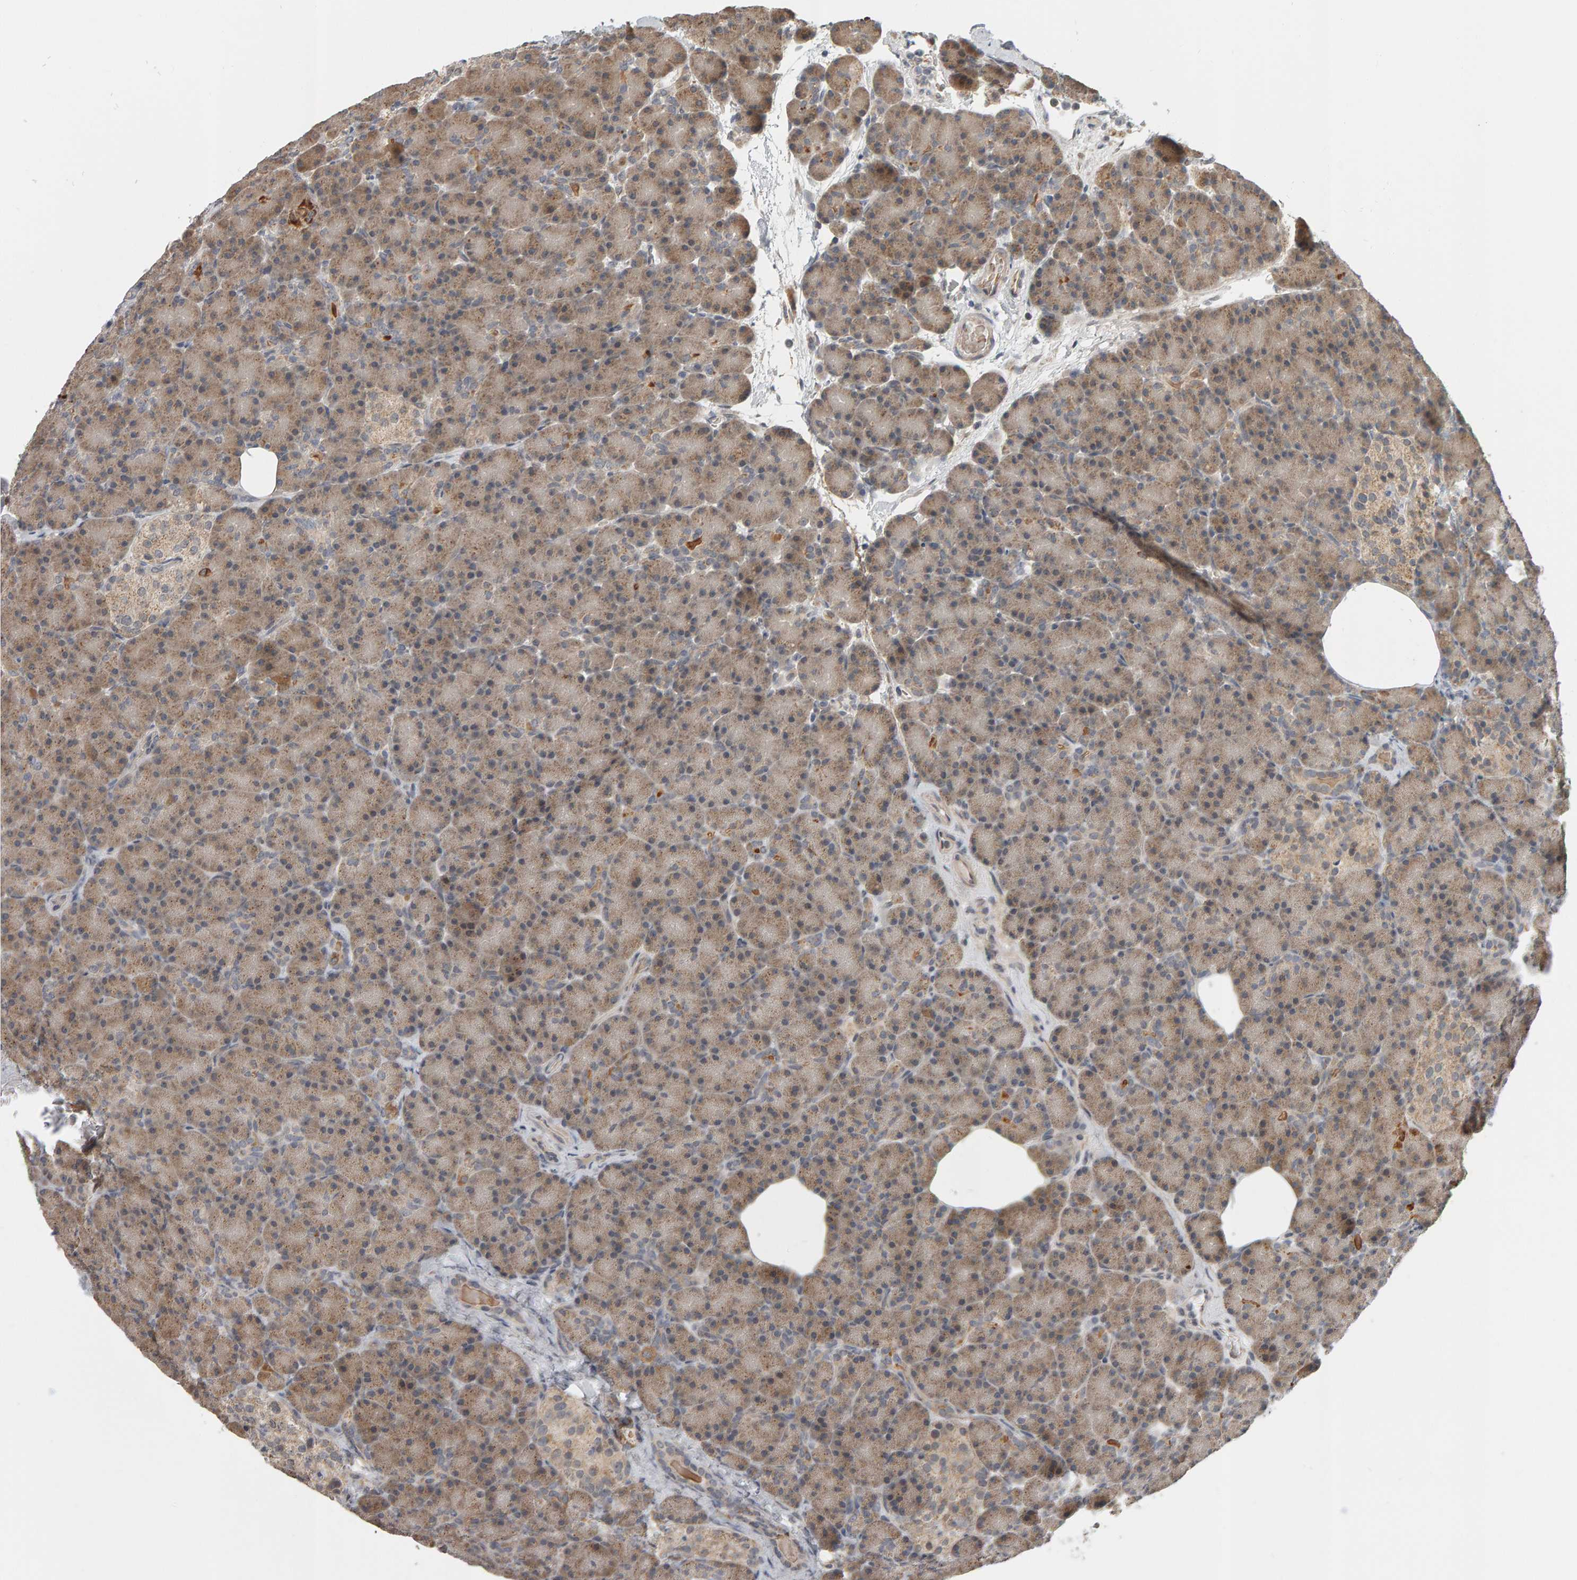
{"staining": {"intensity": "moderate", "quantity": ">75%", "location": "cytoplasmic/membranous"}, "tissue": "pancreas", "cell_type": "Exocrine glandular cells", "image_type": "normal", "snomed": [{"axis": "morphology", "description": "Normal tissue, NOS"}, {"axis": "topography", "description": "Pancreas"}], "caption": "Protein staining of unremarkable pancreas reveals moderate cytoplasmic/membranous staining in about >75% of exocrine glandular cells.", "gene": "DAP3", "patient": {"sex": "female", "age": 43}}